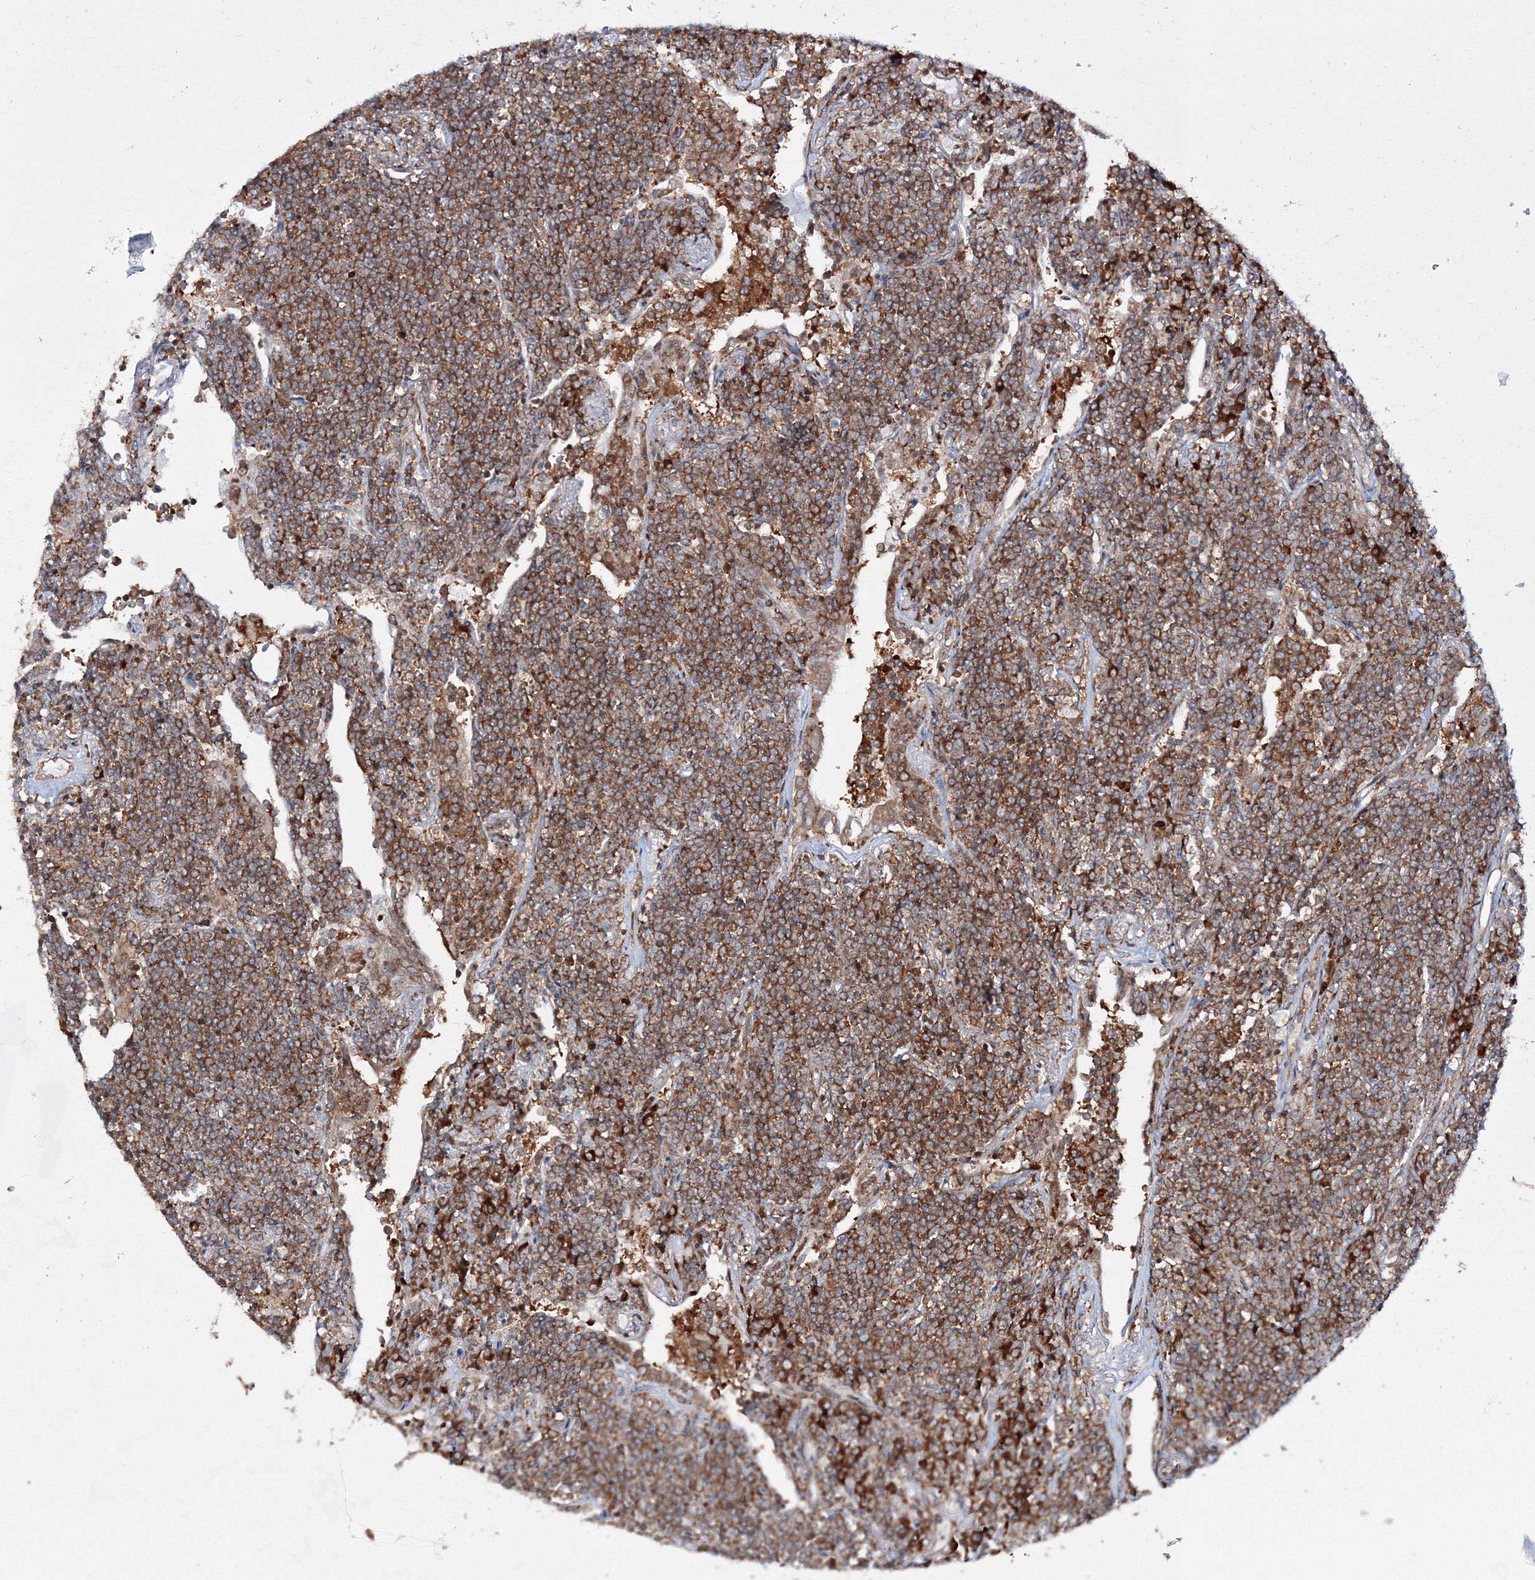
{"staining": {"intensity": "moderate", "quantity": ">75%", "location": "cytoplasmic/membranous"}, "tissue": "lymphoma", "cell_type": "Tumor cells", "image_type": "cancer", "snomed": [{"axis": "morphology", "description": "Malignant lymphoma, non-Hodgkin's type, Low grade"}, {"axis": "topography", "description": "Lung"}], "caption": "This is a histology image of immunohistochemistry (IHC) staining of lymphoma, which shows moderate staining in the cytoplasmic/membranous of tumor cells.", "gene": "HARS1", "patient": {"sex": "female", "age": 71}}